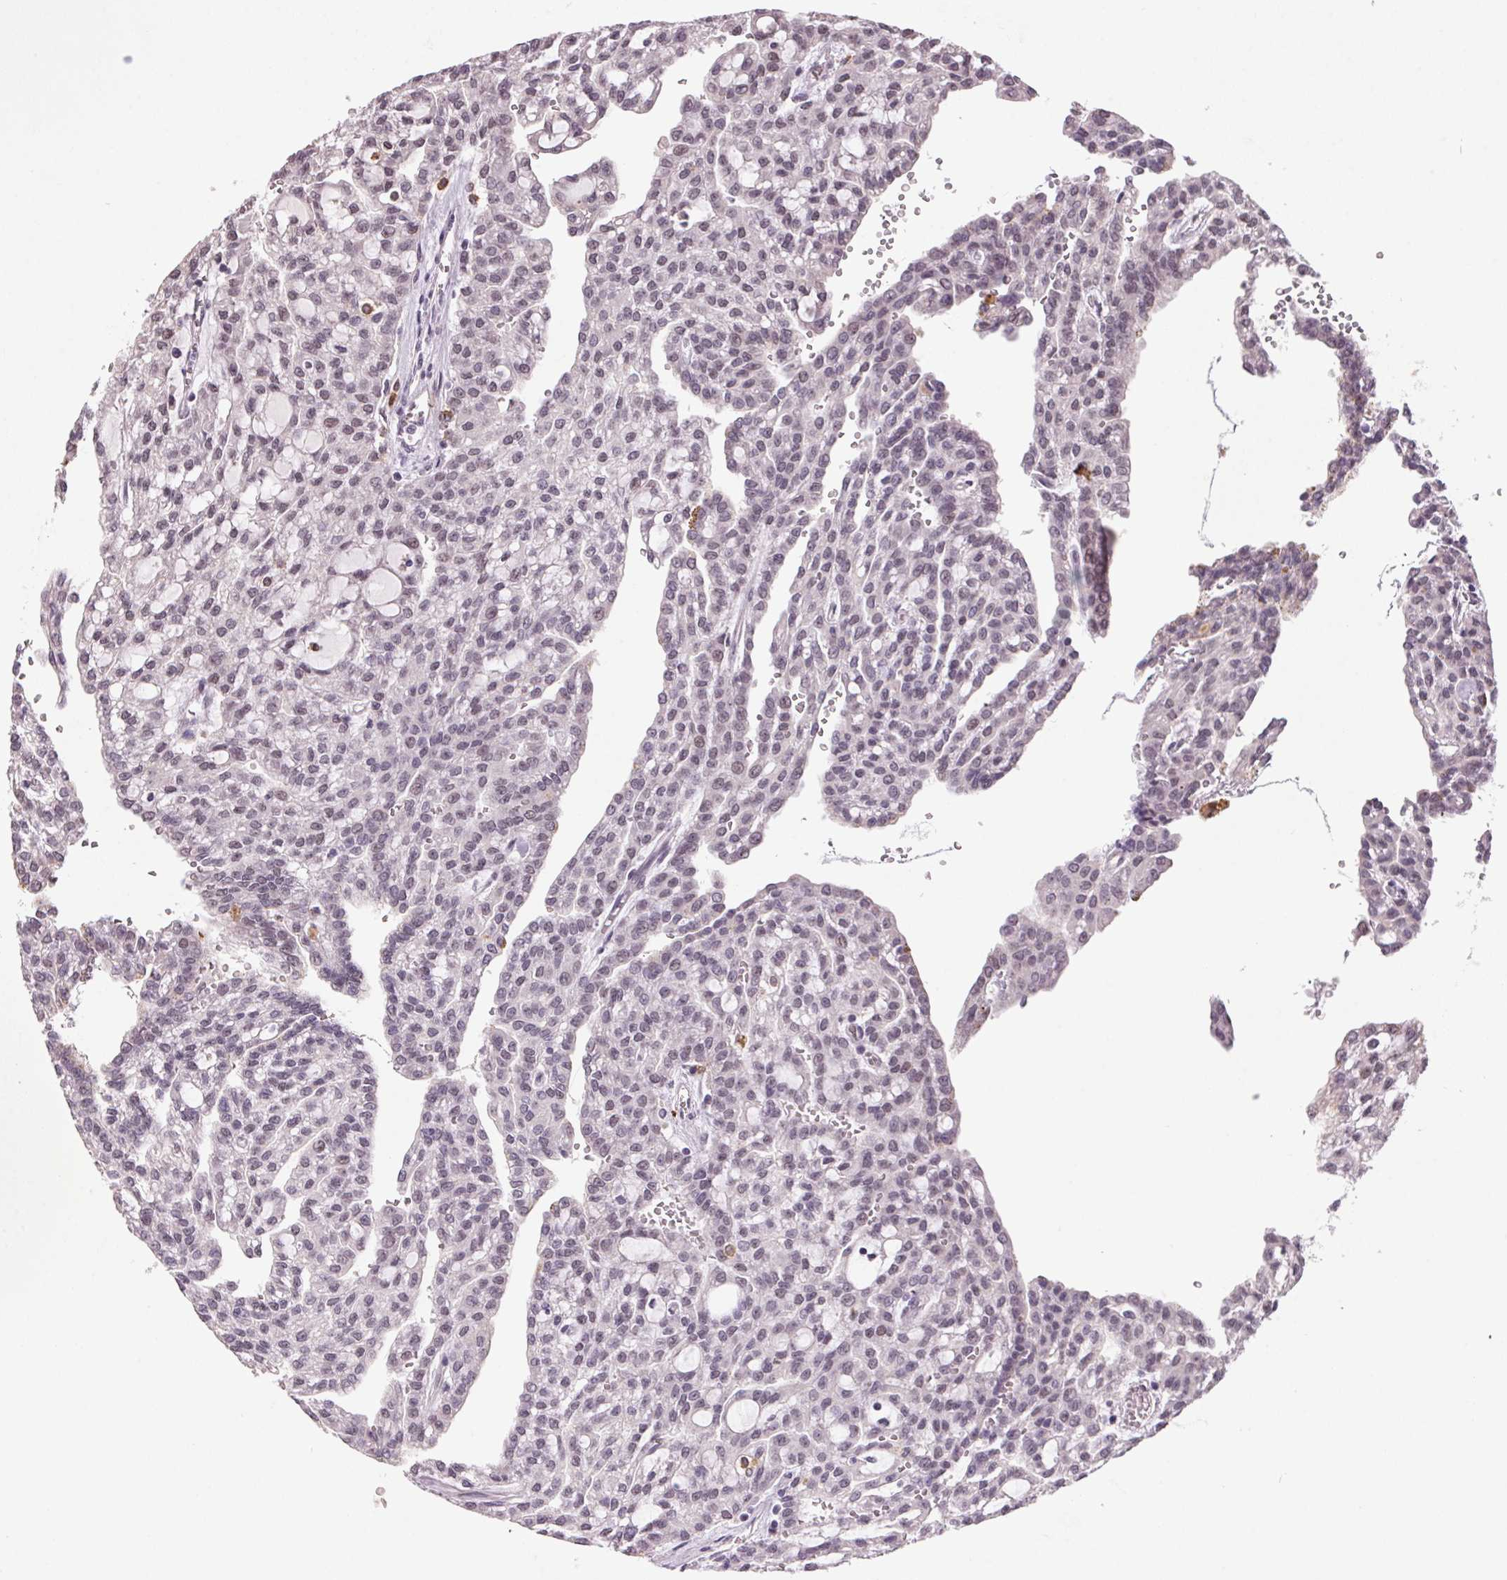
{"staining": {"intensity": "weak", "quantity": "<25%", "location": "nuclear"}, "tissue": "renal cancer", "cell_type": "Tumor cells", "image_type": "cancer", "snomed": [{"axis": "morphology", "description": "Adenocarcinoma, NOS"}, {"axis": "topography", "description": "Kidney"}], "caption": "Immunohistochemistry photomicrograph of renal cancer (adenocarcinoma) stained for a protein (brown), which shows no positivity in tumor cells.", "gene": "ZBTB4", "patient": {"sex": "male", "age": 63}}